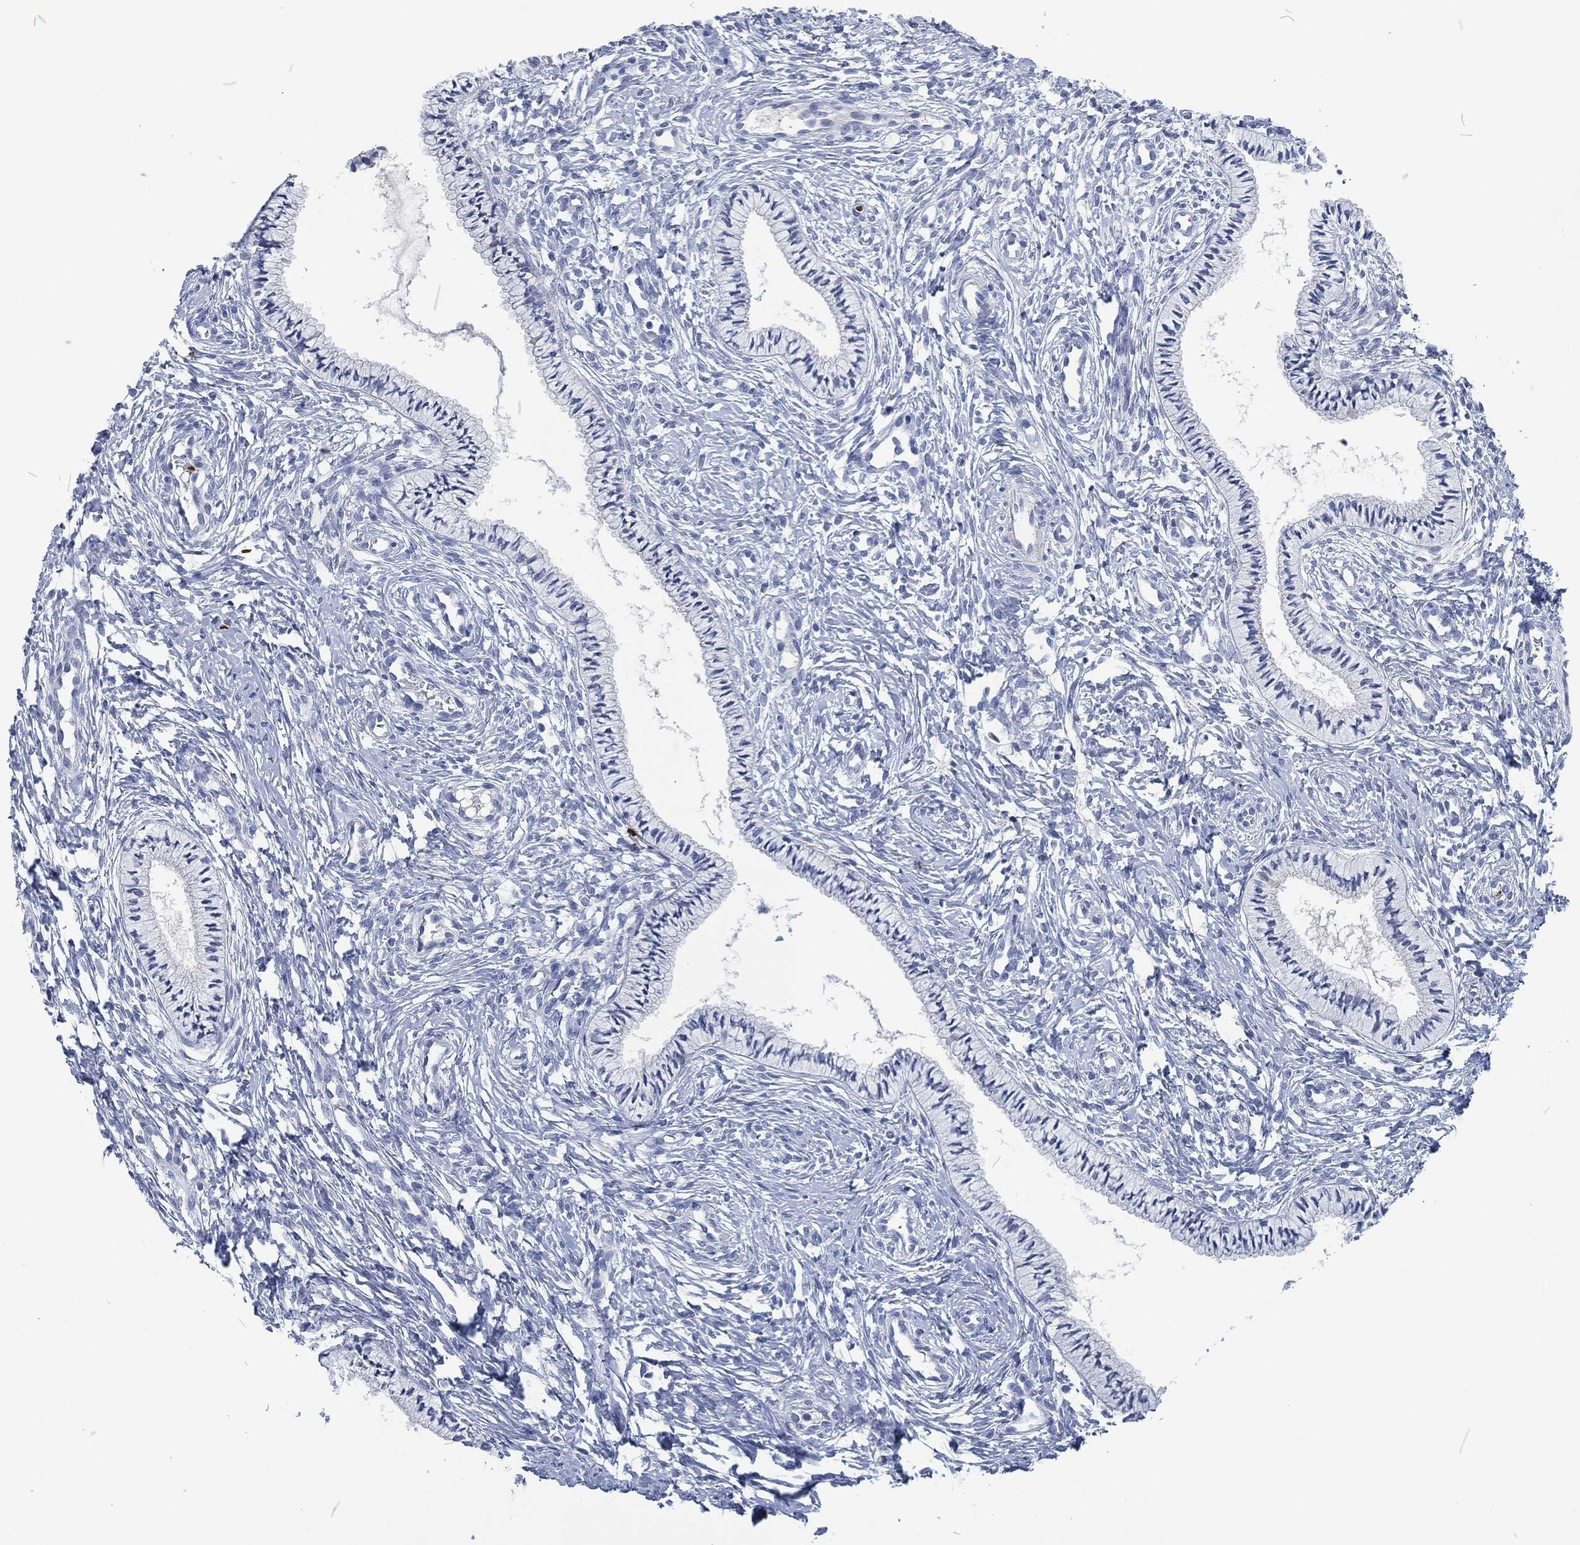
{"staining": {"intensity": "negative", "quantity": "none", "location": "none"}, "tissue": "cervix", "cell_type": "Glandular cells", "image_type": "normal", "snomed": [{"axis": "morphology", "description": "Normal tissue, NOS"}, {"axis": "topography", "description": "Cervix"}], "caption": "Glandular cells show no significant protein positivity in normal cervix.", "gene": "MPO", "patient": {"sex": "female", "age": 39}}